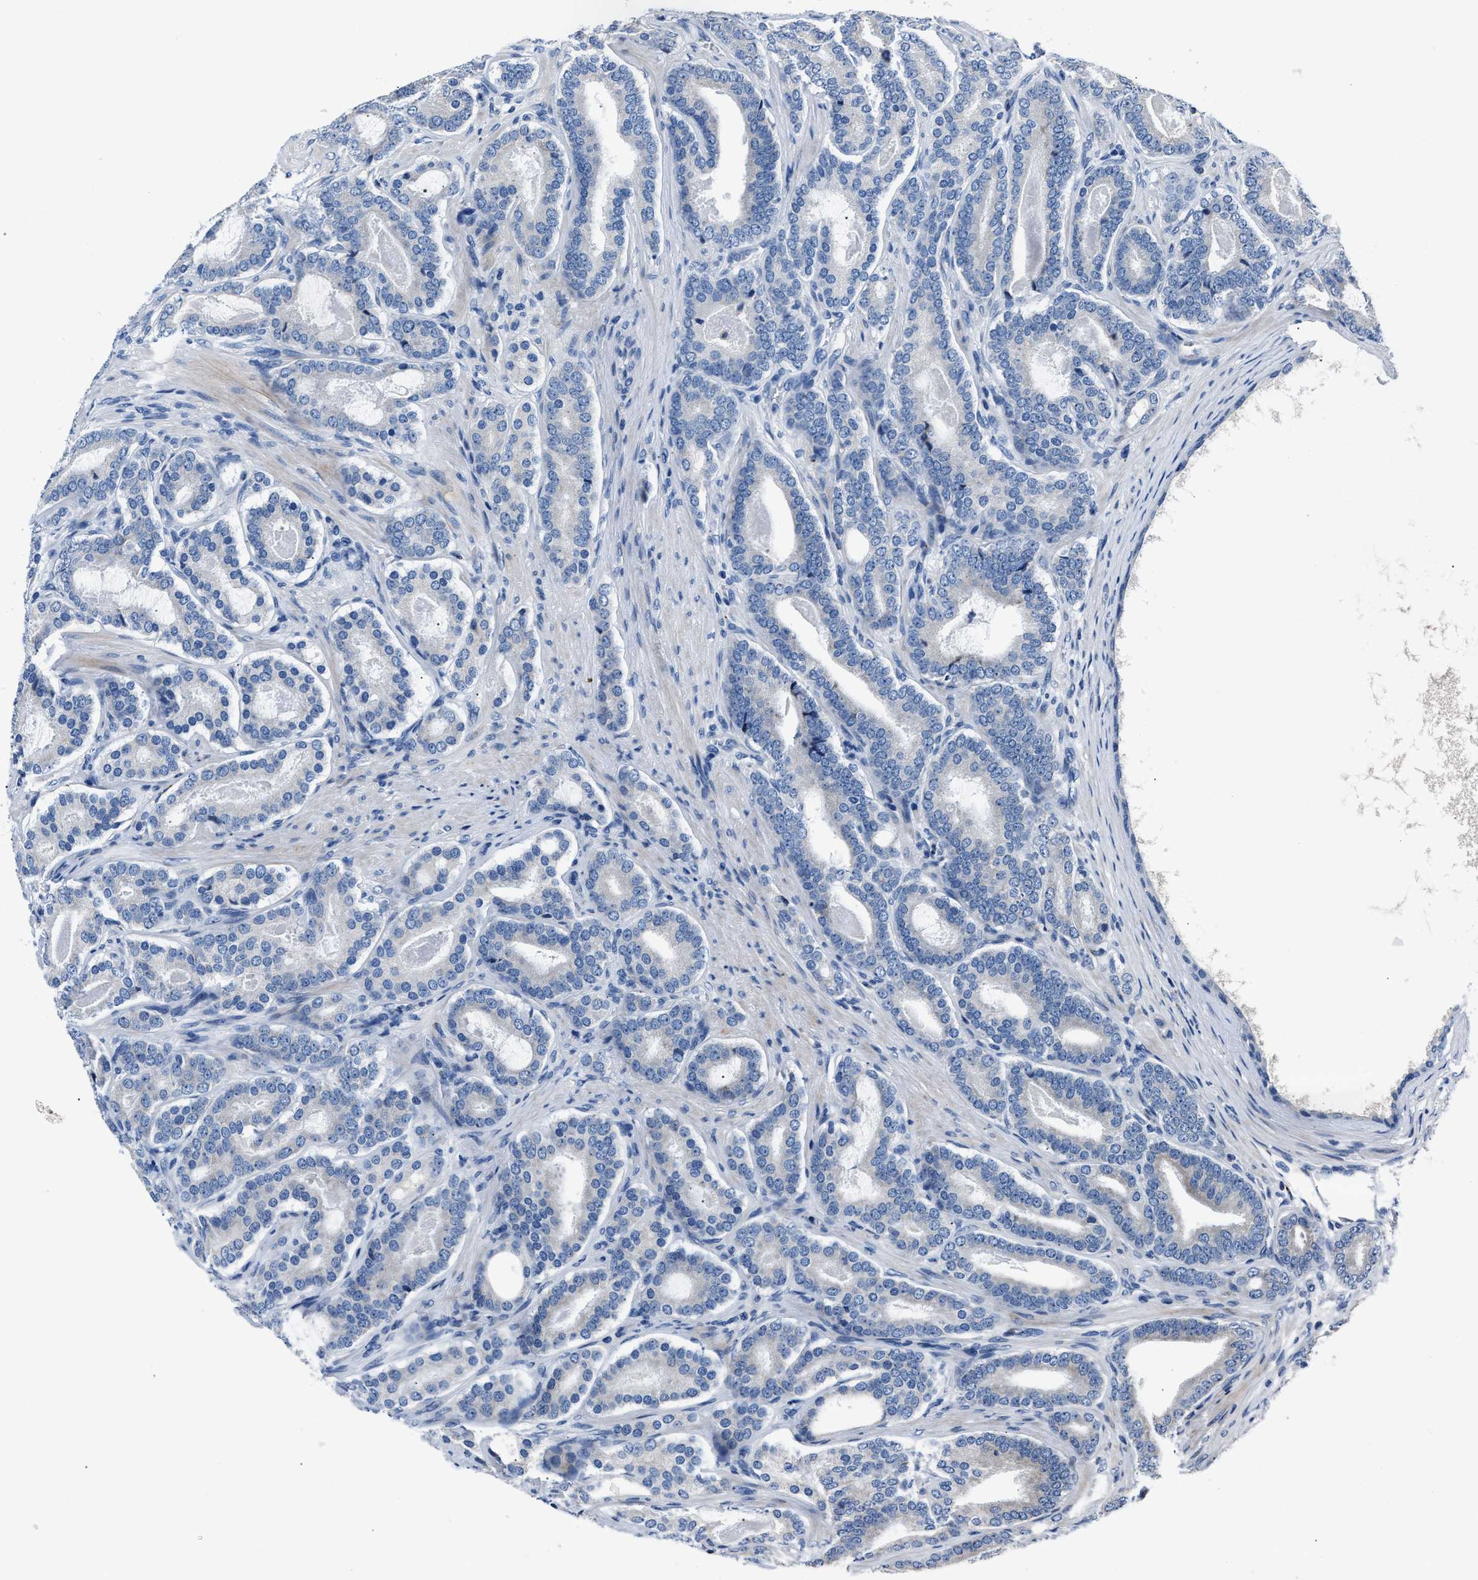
{"staining": {"intensity": "negative", "quantity": "none", "location": "none"}, "tissue": "prostate cancer", "cell_type": "Tumor cells", "image_type": "cancer", "snomed": [{"axis": "morphology", "description": "Adenocarcinoma, High grade"}, {"axis": "topography", "description": "Prostate"}], "caption": "The photomicrograph demonstrates no significant staining in tumor cells of prostate cancer (high-grade adenocarcinoma).", "gene": "DNAJC24", "patient": {"sex": "male", "age": 60}}